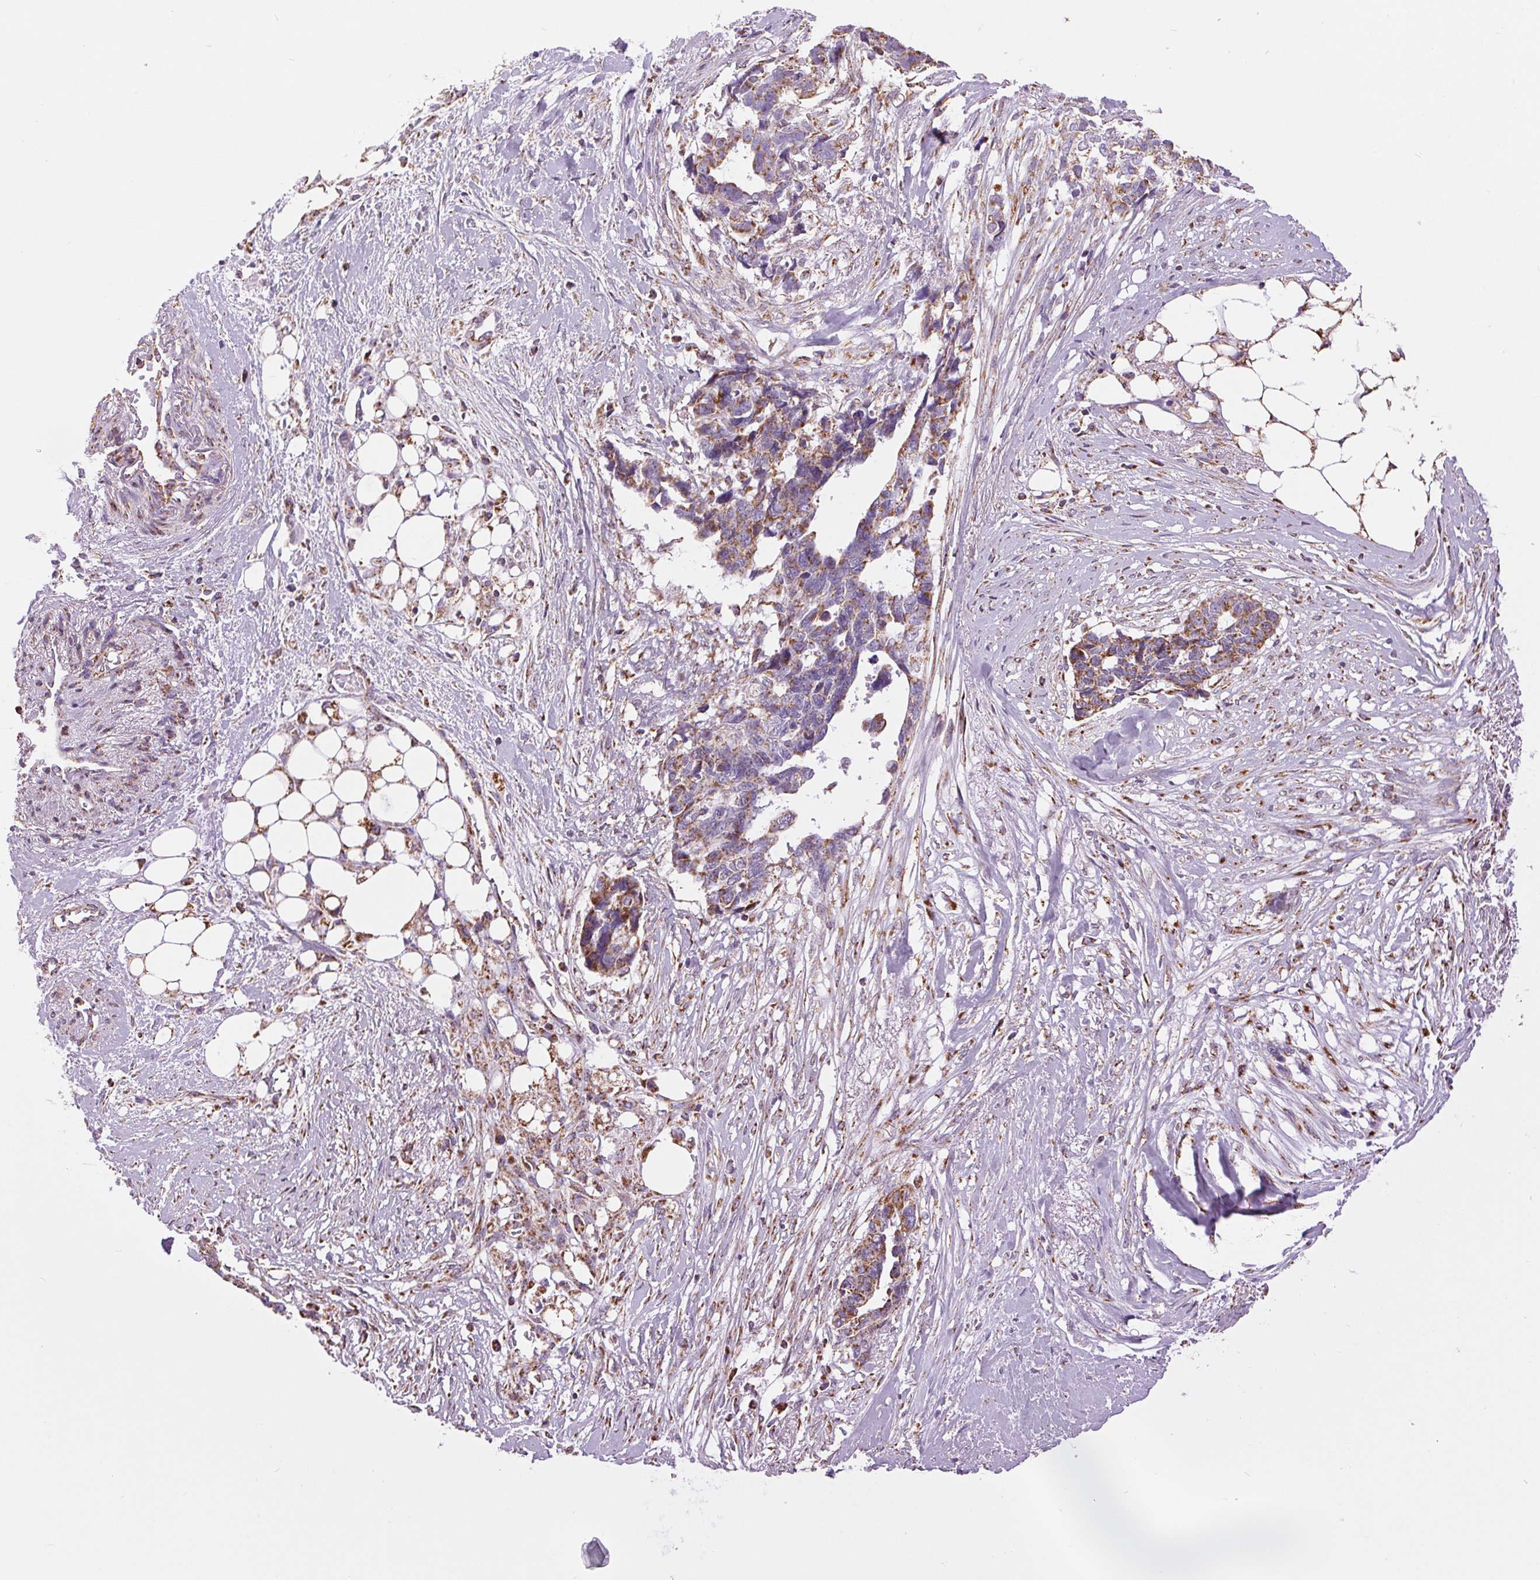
{"staining": {"intensity": "moderate", "quantity": ">75%", "location": "cytoplasmic/membranous"}, "tissue": "ovarian cancer", "cell_type": "Tumor cells", "image_type": "cancer", "snomed": [{"axis": "morphology", "description": "Cystadenocarcinoma, serous, NOS"}, {"axis": "topography", "description": "Ovary"}], "caption": "Brown immunohistochemical staining in human ovarian cancer reveals moderate cytoplasmic/membranous expression in about >75% of tumor cells.", "gene": "ATP5PB", "patient": {"sex": "female", "age": 69}}